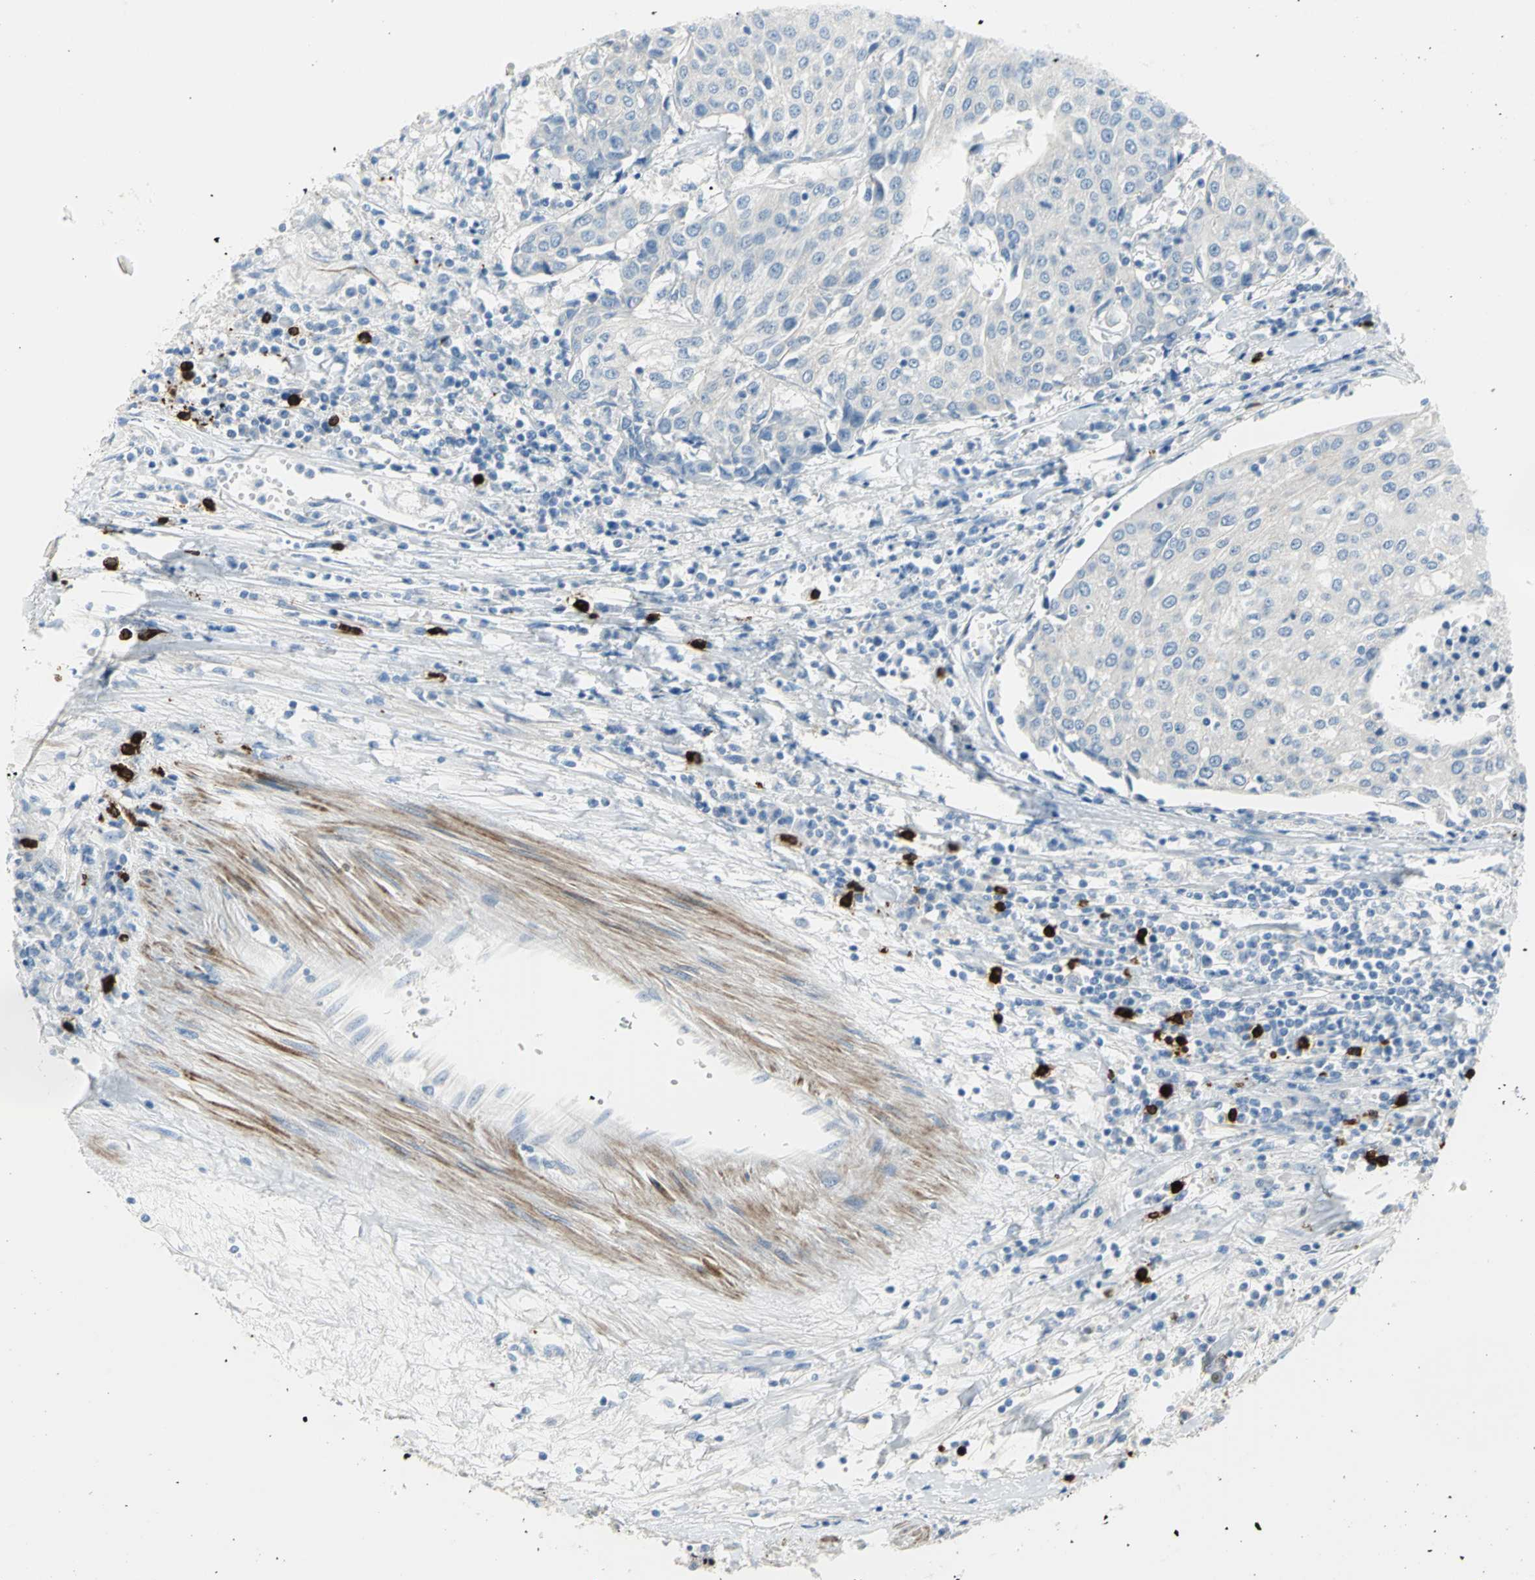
{"staining": {"intensity": "negative", "quantity": "none", "location": "none"}, "tissue": "urothelial cancer", "cell_type": "Tumor cells", "image_type": "cancer", "snomed": [{"axis": "morphology", "description": "Urothelial carcinoma, High grade"}, {"axis": "topography", "description": "Urinary bladder"}], "caption": "Human urothelial cancer stained for a protein using immunohistochemistry (IHC) reveals no staining in tumor cells.", "gene": "ALOX15", "patient": {"sex": "female", "age": 85}}